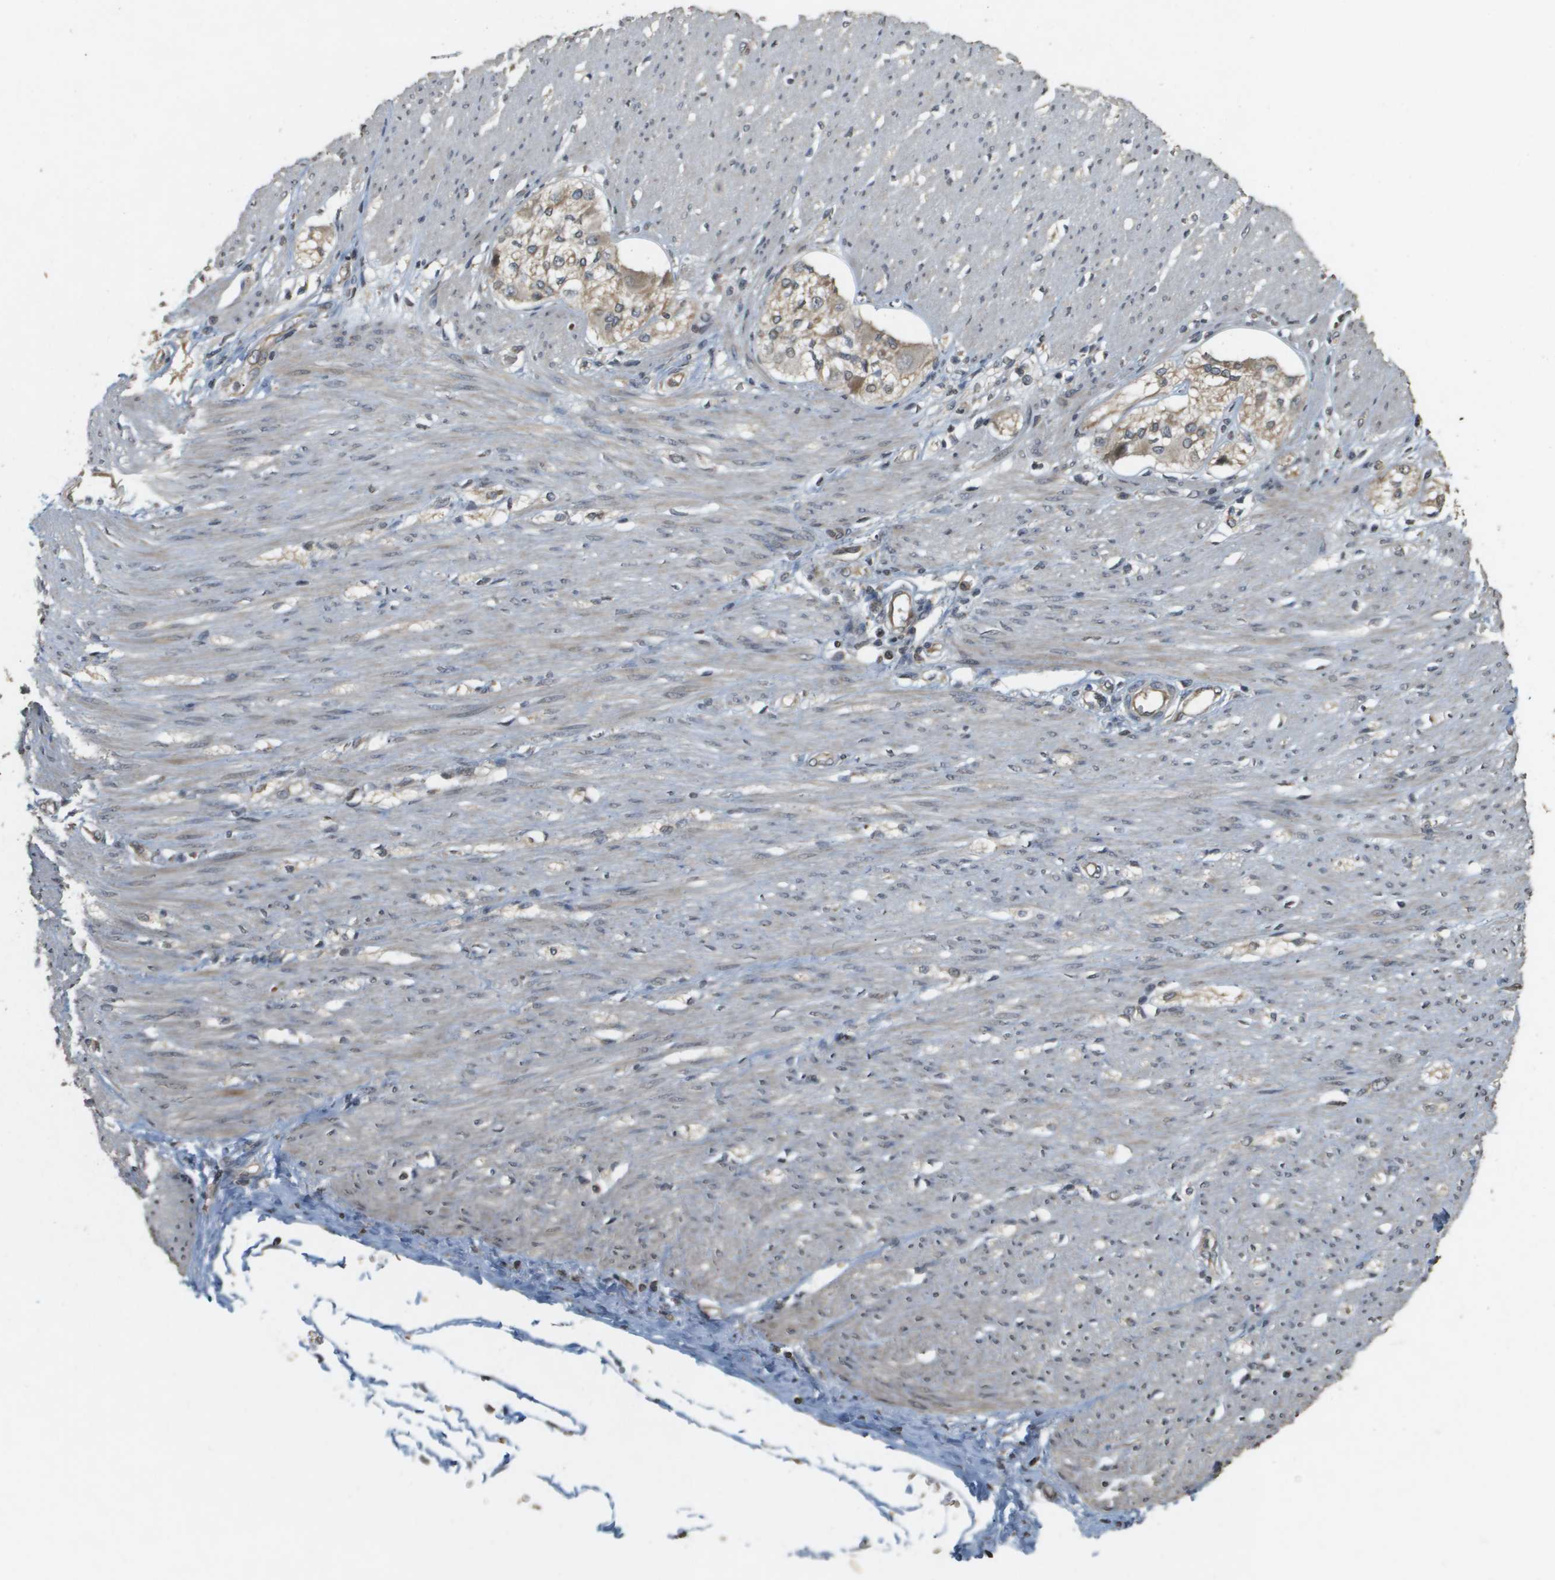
{"staining": {"intensity": "weak", "quantity": ">75%", "location": "cytoplasmic/membranous"}, "tissue": "soft tissue", "cell_type": "Fibroblasts", "image_type": "normal", "snomed": [{"axis": "morphology", "description": "Normal tissue, NOS"}, {"axis": "morphology", "description": "Adenocarcinoma, NOS"}, {"axis": "topography", "description": "Colon"}, {"axis": "topography", "description": "Peripheral nerve tissue"}], "caption": "This micrograph shows IHC staining of normal human soft tissue, with low weak cytoplasmic/membranous staining in about >75% of fibroblasts.", "gene": "RAB21", "patient": {"sex": "male", "age": 14}}